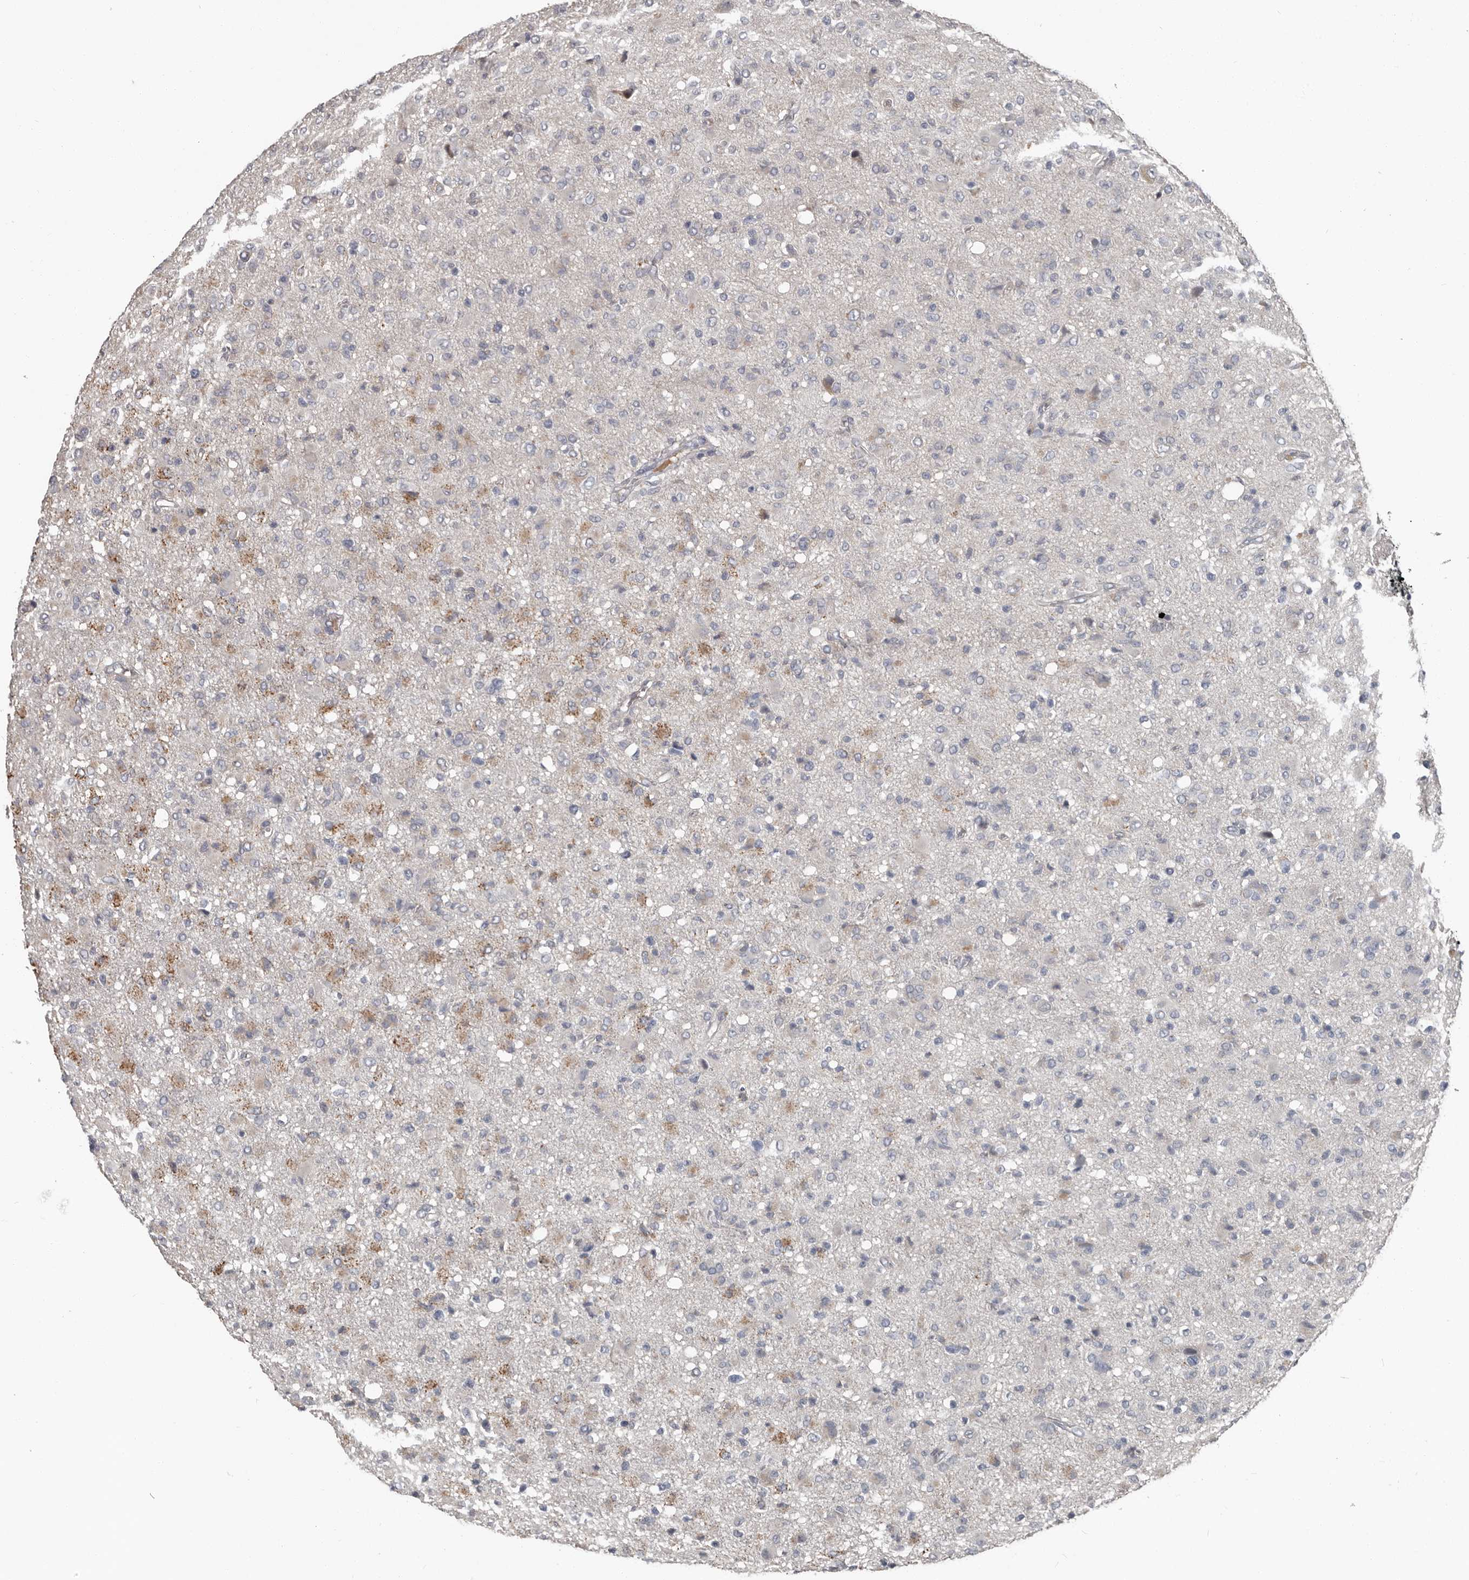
{"staining": {"intensity": "negative", "quantity": "none", "location": "none"}, "tissue": "glioma", "cell_type": "Tumor cells", "image_type": "cancer", "snomed": [{"axis": "morphology", "description": "Glioma, malignant, High grade"}, {"axis": "topography", "description": "Brain"}], "caption": "Human malignant glioma (high-grade) stained for a protein using immunohistochemistry reveals no expression in tumor cells.", "gene": "CA6", "patient": {"sex": "female", "age": 57}}